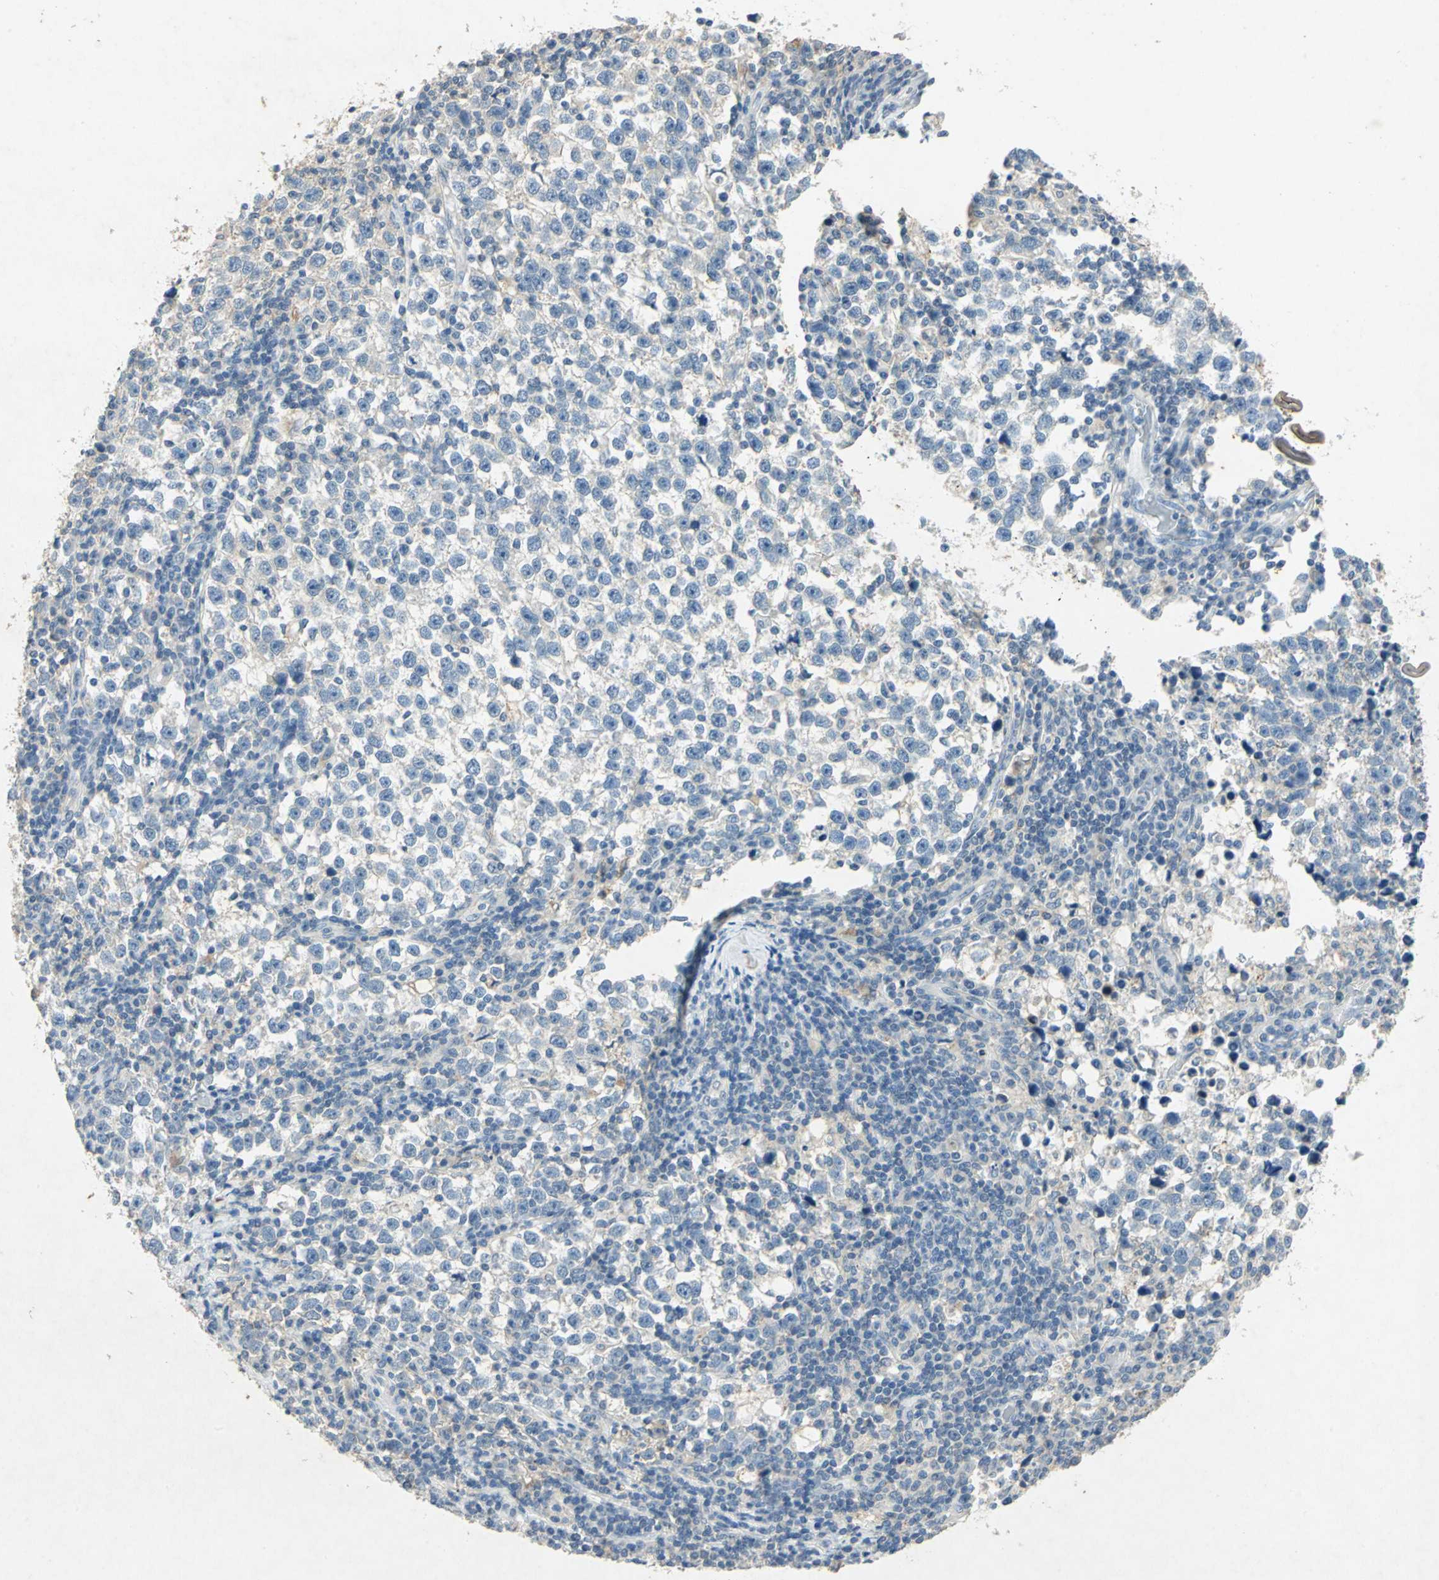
{"staining": {"intensity": "negative", "quantity": "none", "location": "none"}, "tissue": "testis cancer", "cell_type": "Tumor cells", "image_type": "cancer", "snomed": [{"axis": "morphology", "description": "Seminoma, NOS"}, {"axis": "topography", "description": "Testis"}], "caption": "Seminoma (testis) was stained to show a protein in brown. There is no significant positivity in tumor cells.", "gene": "CAMK2B", "patient": {"sex": "male", "age": 43}}